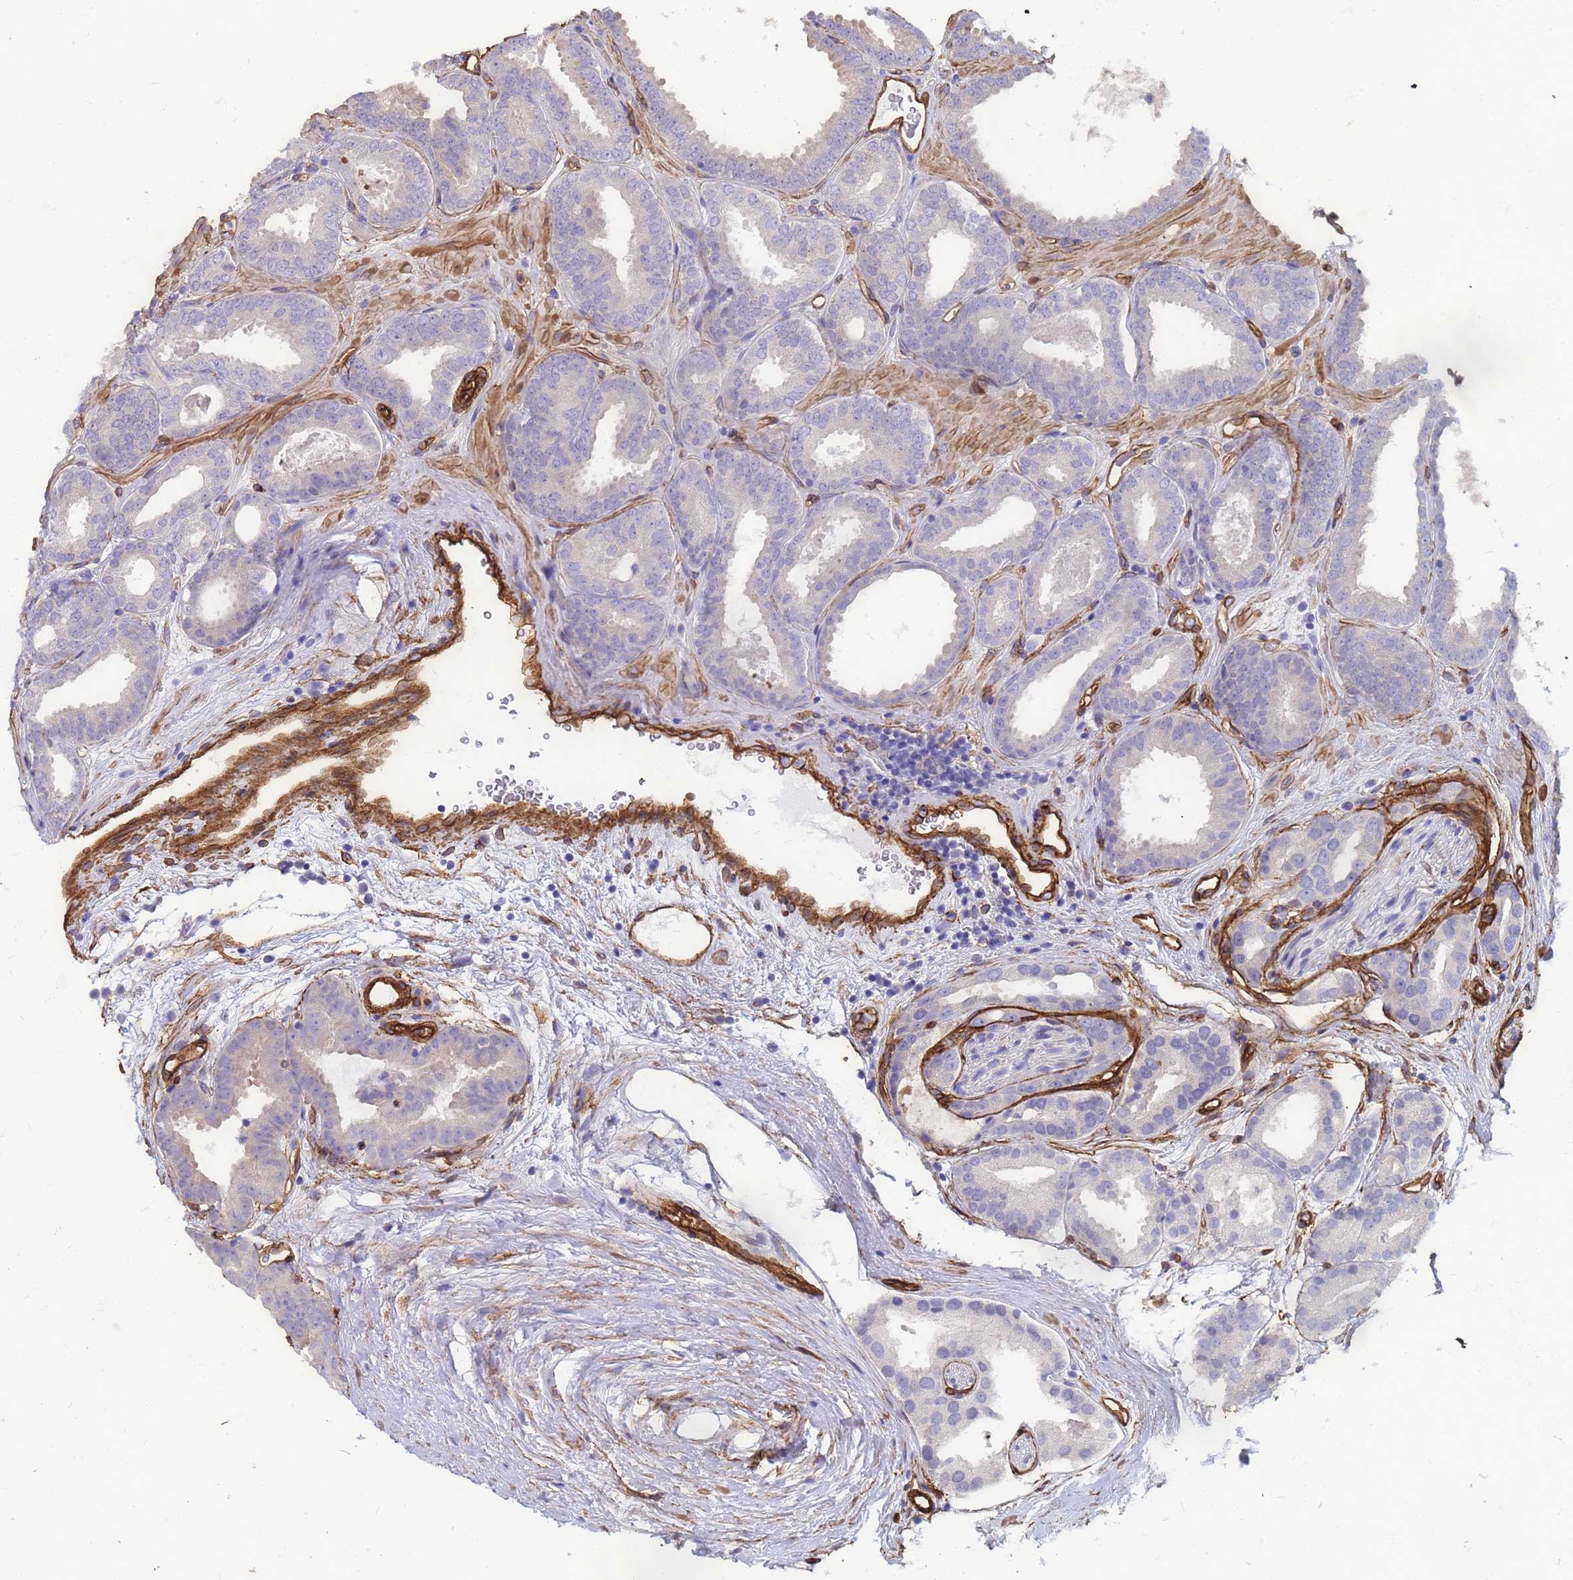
{"staining": {"intensity": "negative", "quantity": "none", "location": "none"}, "tissue": "prostate cancer", "cell_type": "Tumor cells", "image_type": "cancer", "snomed": [{"axis": "morphology", "description": "Adenocarcinoma, High grade"}, {"axis": "topography", "description": "Prostate"}], "caption": "Immunohistochemistry (IHC) image of human prostate cancer (adenocarcinoma (high-grade)) stained for a protein (brown), which shows no expression in tumor cells.", "gene": "EHD2", "patient": {"sex": "male", "age": 72}}